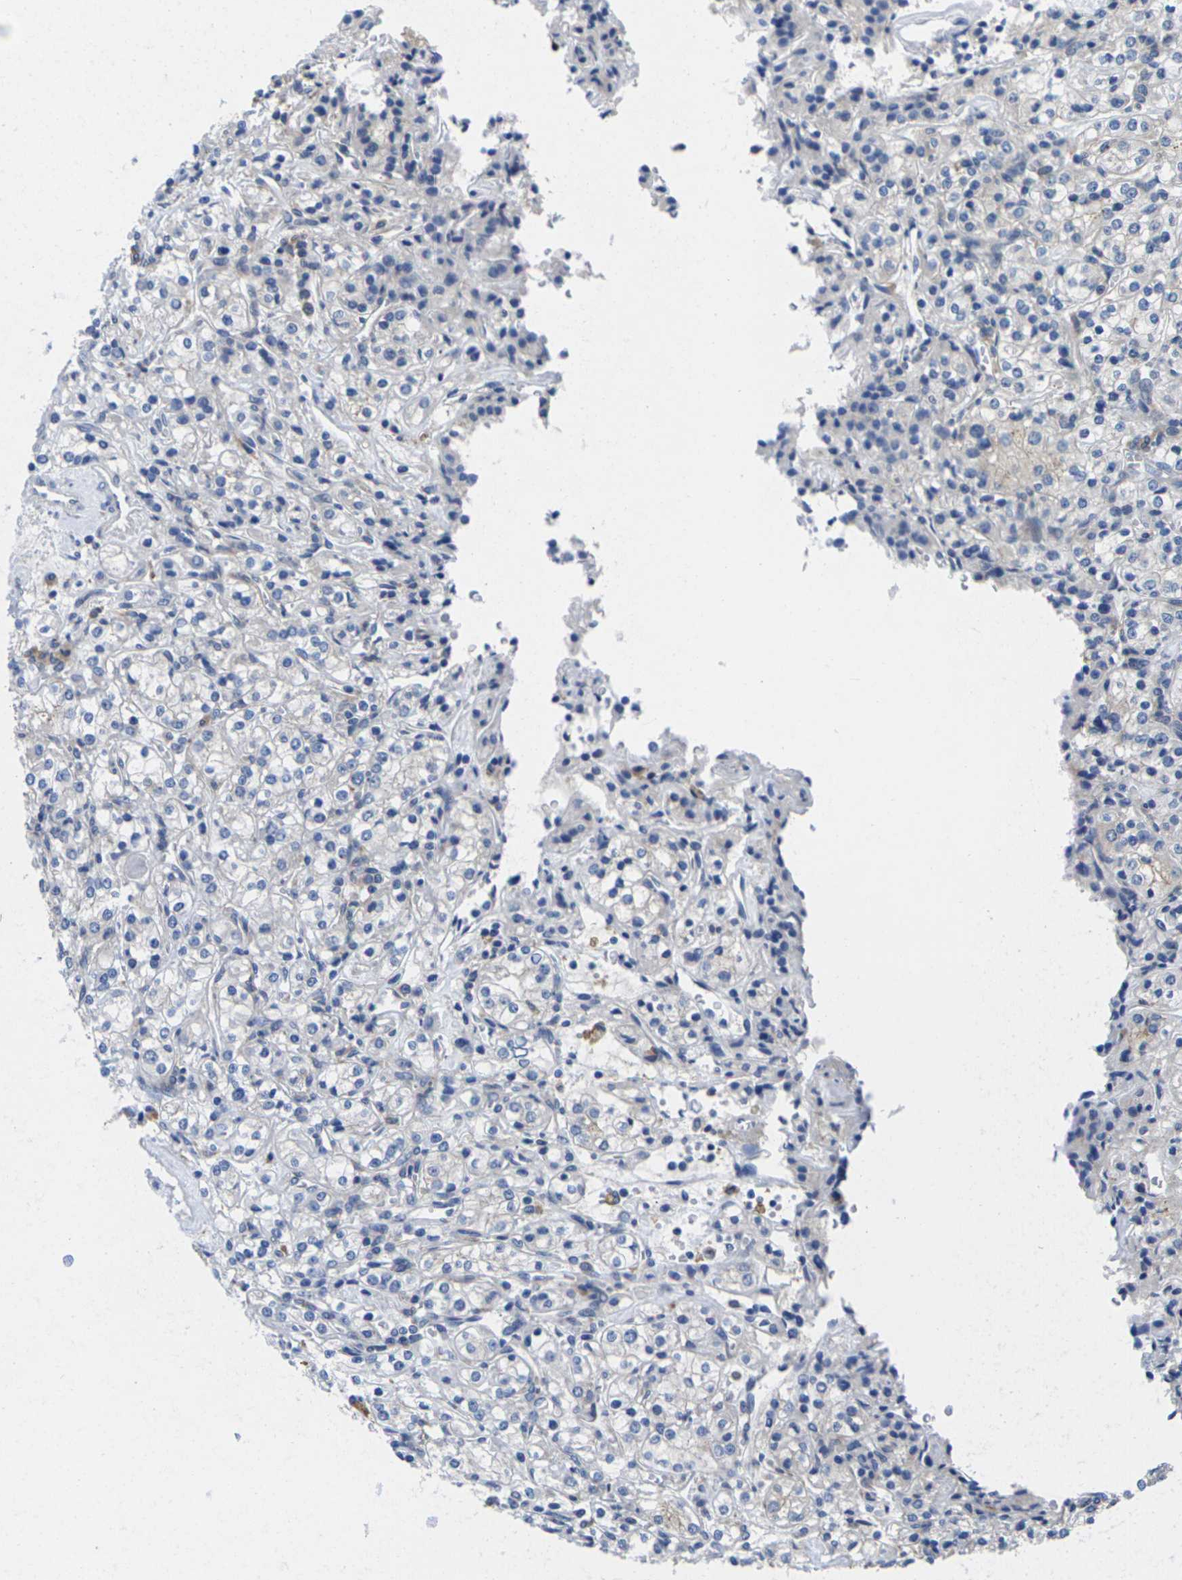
{"staining": {"intensity": "negative", "quantity": "none", "location": "none"}, "tissue": "renal cancer", "cell_type": "Tumor cells", "image_type": "cancer", "snomed": [{"axis": "morphology", "description": "Adenocarcinoma, NOS"}, {"axis": "topography", "description": "Kidney"}], "caption": "Image shows no significant protein positivity in tumor cells of renal cancer (adenocarcinoma). The staining is performed using DAB (3,3'-diaminobenzidine) brown chromogen with nuclei counter-stained in using hematoxylin.", "gene": "SCNN1A", "patient": {"sex": "male", "age": 77}}